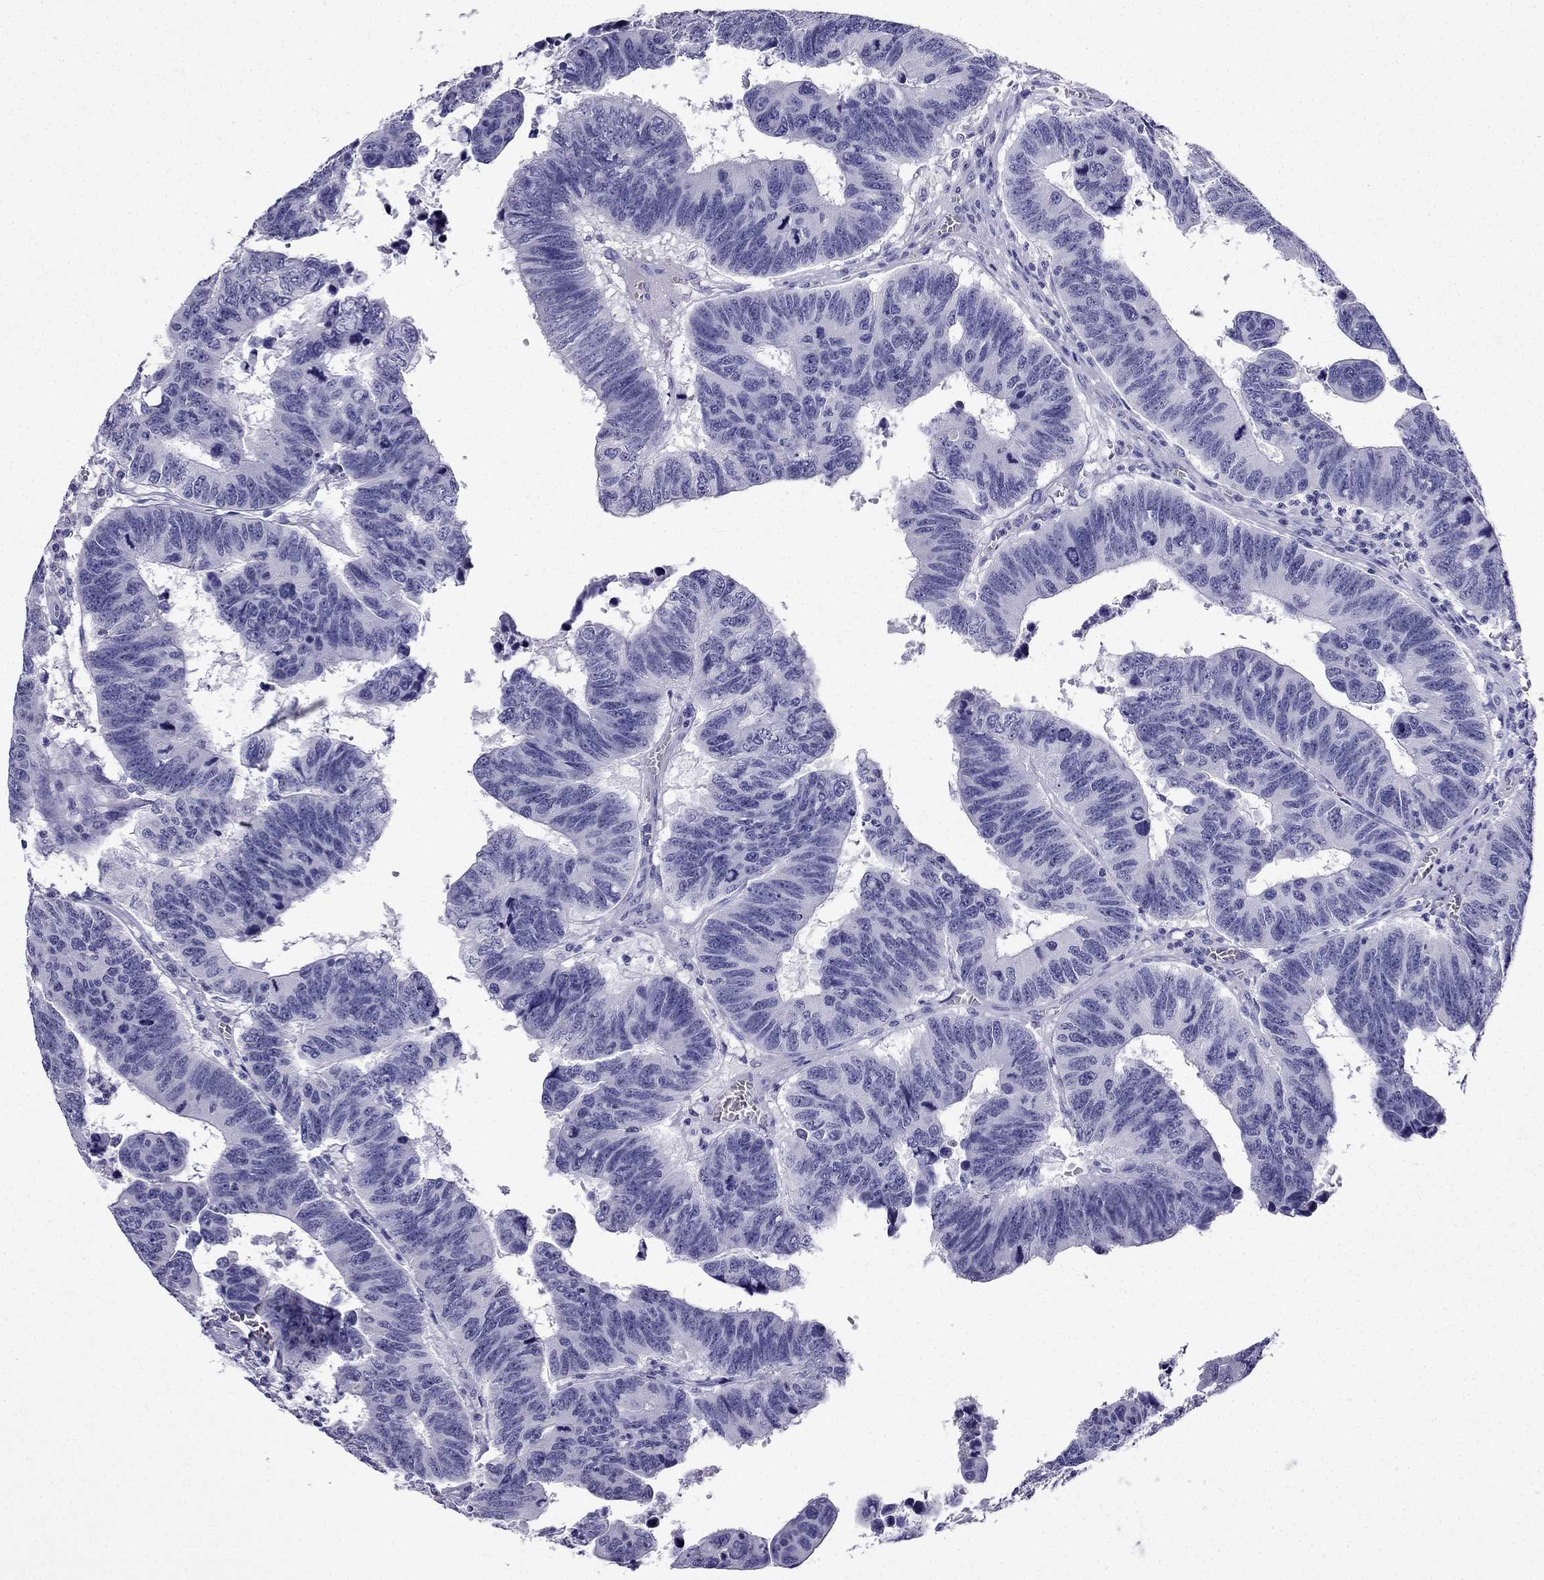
{"staining": {"intensity": "negative", "quantity": "none", "location": "none"}, "tissue": "colorectal cancer", "cell_type": "Tumor cells", "image_type": "cancer", "snomed": [{"axis": "morphology", "description": "Adenocarcinoma, NOS"}, {"axis": "topography", "description": "Appendix"}, {"axis": "topography", "description": "Colon"}, {"axis": "topography", "description": "Cecum"}, {"axis": "topography", "description": "Colon asc"}], "caption": "DAB (3,3'-diaminobenzidine) immunohistochemical staining of colorectal adenocarcinoma displays no significant staining in tumor cells.", "gene": "NPTX1", "patient": {"sex": "female", "age": 85}}